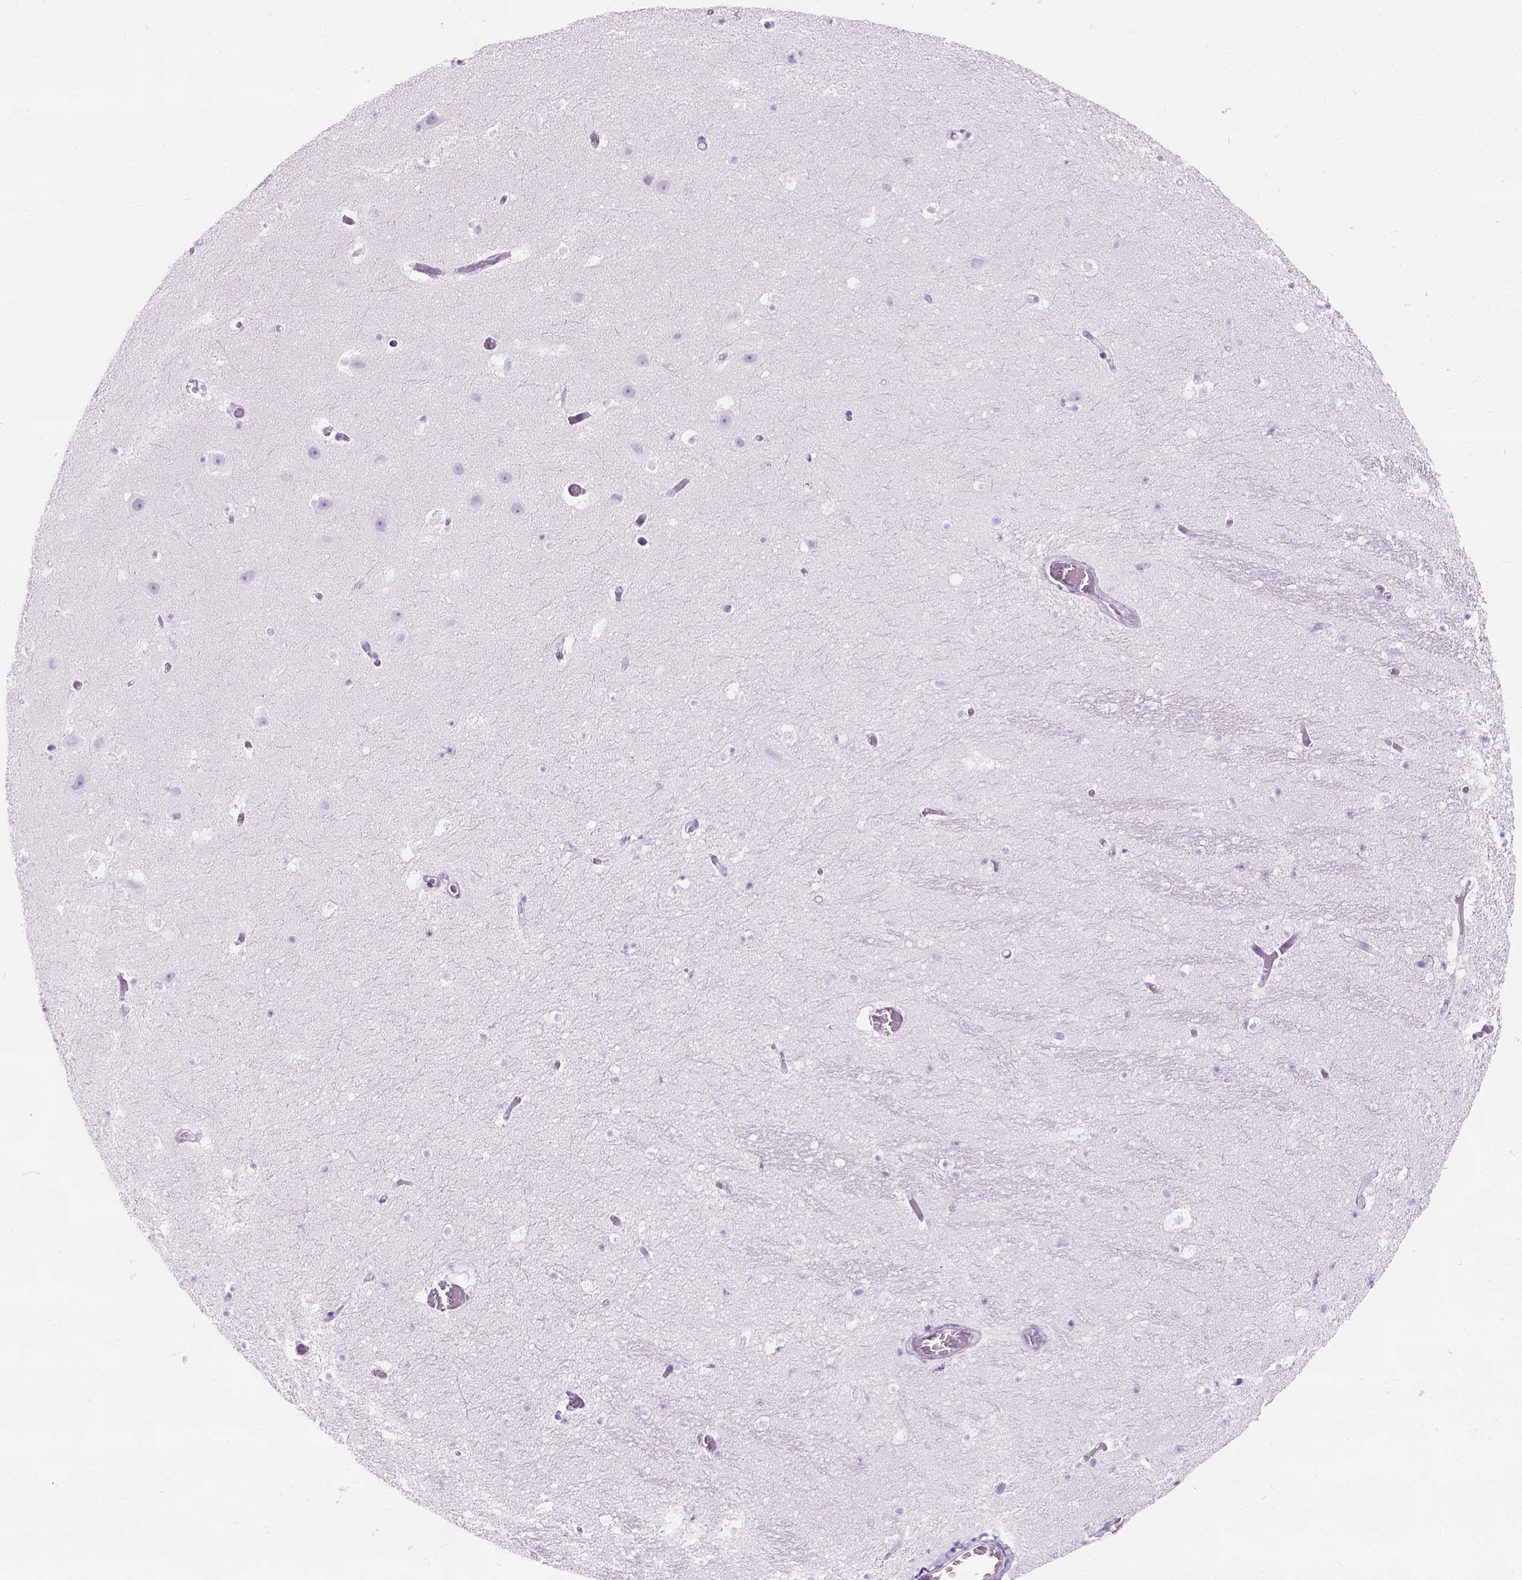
{"staining": {"intensity": "negative", "quantity": "none", "location": "none"}, "tissue": "hippocampus", "cell_type": "Glial cells", "image_type": "normal", "snomed": [{"axis": "morphology", "description": "Normal tissue, NOS"}, {"axis": "topography", "description": "Hippocampus"}], "caption": "The micrograph displays no staining of glial cells in benign hippocampus.", "gene": "C7orf57", "patient": {"sex": "male", "age": 26}}